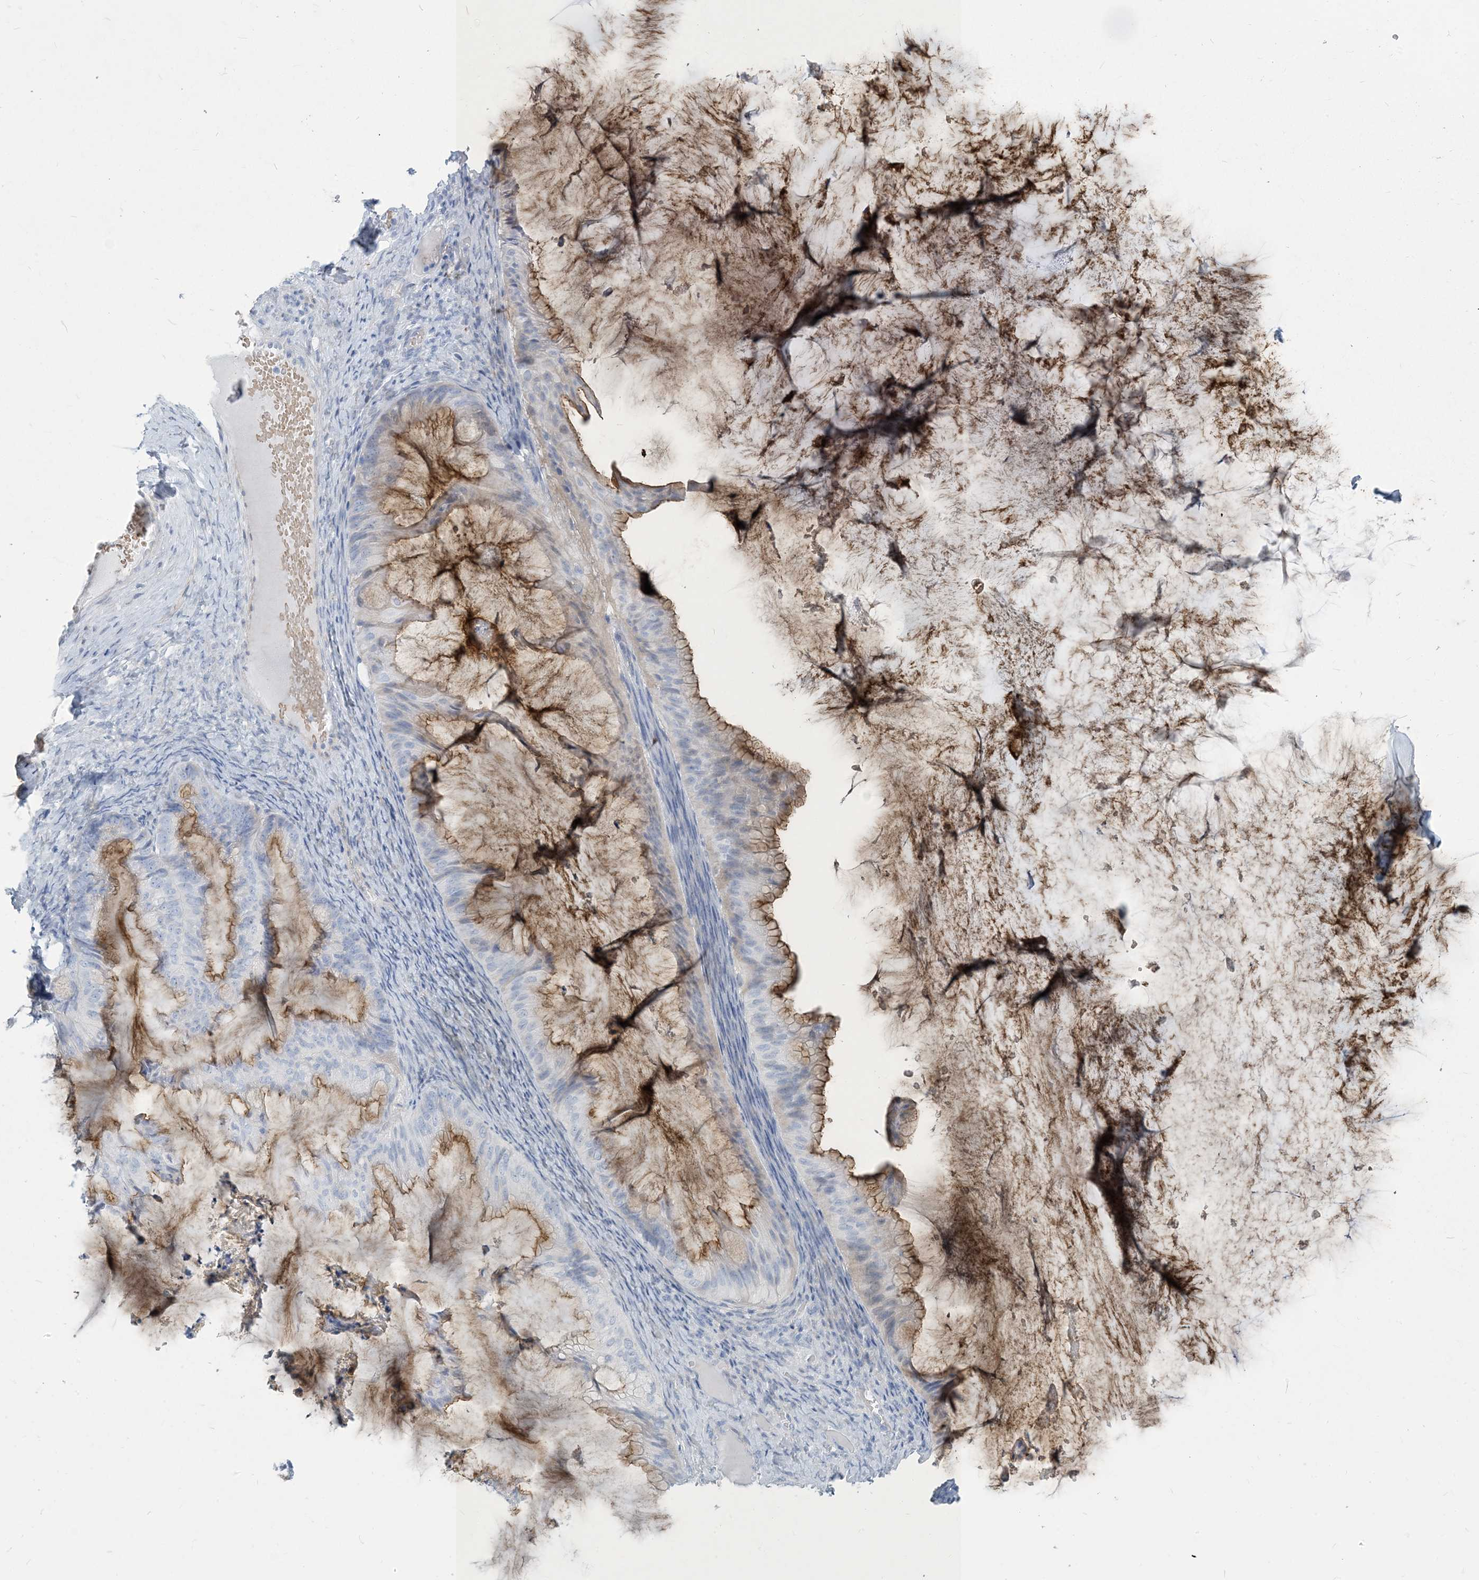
{"staining": {"intensity": "moderate", "quantity": "<25%", "location": "cytoplasmic/membranous"}, "tissue": "ovarian cancer", "cell_type": "Tumor cells", "image_type": "cancer", "snomed": [{"axis": "morphology", "description": "Cystadenocarcinoma, mucinous, NOS"}, {"axis": "topography", "description": "Ovary"}], "caption": "Immunohistochemistry (IHC) image of neoplastic tissue: ovarian mucinous cystadenocarcinoma stained using IHC exhibits low levels of moderate protein expression localized specifically in the cytoplasmic/membranous of tumor cells, appearing as a cytoplasmic/membranous brown color.", "gene": "MOXD1", "patient": {"sex": "female", "age": 61}}